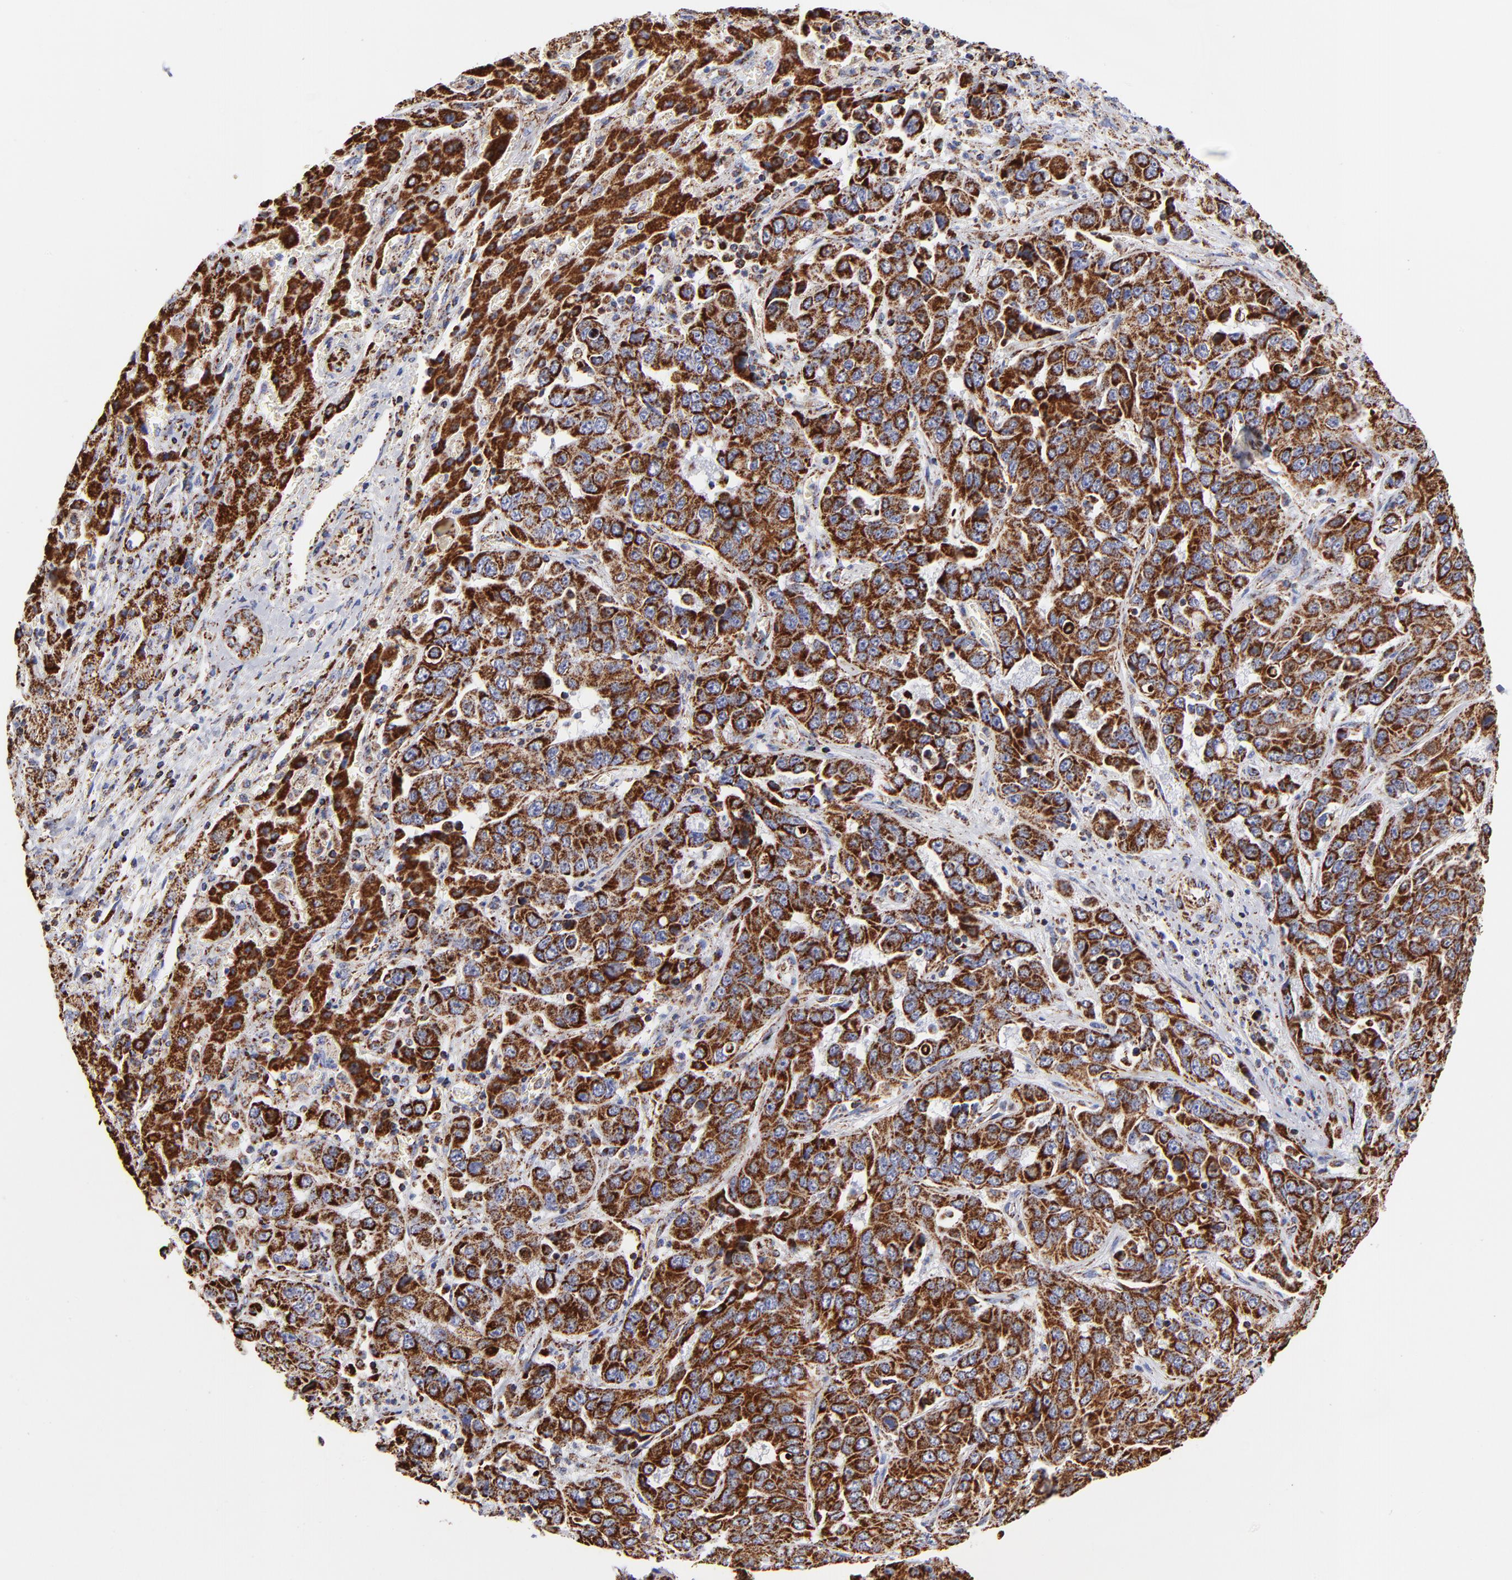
{"staining": {"intensity": "strong", "quantity": ">75%", "location": "cytoplasmic/membranous"}, "tissue": "liver cancer", "cell_type": "Tumor cells", "image_type": "cancer", "snomed": [{"axis": "morphology", "description": "Cholangiocarcinoma"}, {"axis": "topography", "description": "Liver"}], "caption": "Protein analysis of liver cholangiocarcinoma tissue exhibits strong cytoplasmic/membranous staining in approximately >75% of tumor cells.", "gene": "PHB1", "patient": {"sex": "female", "age": 52}}